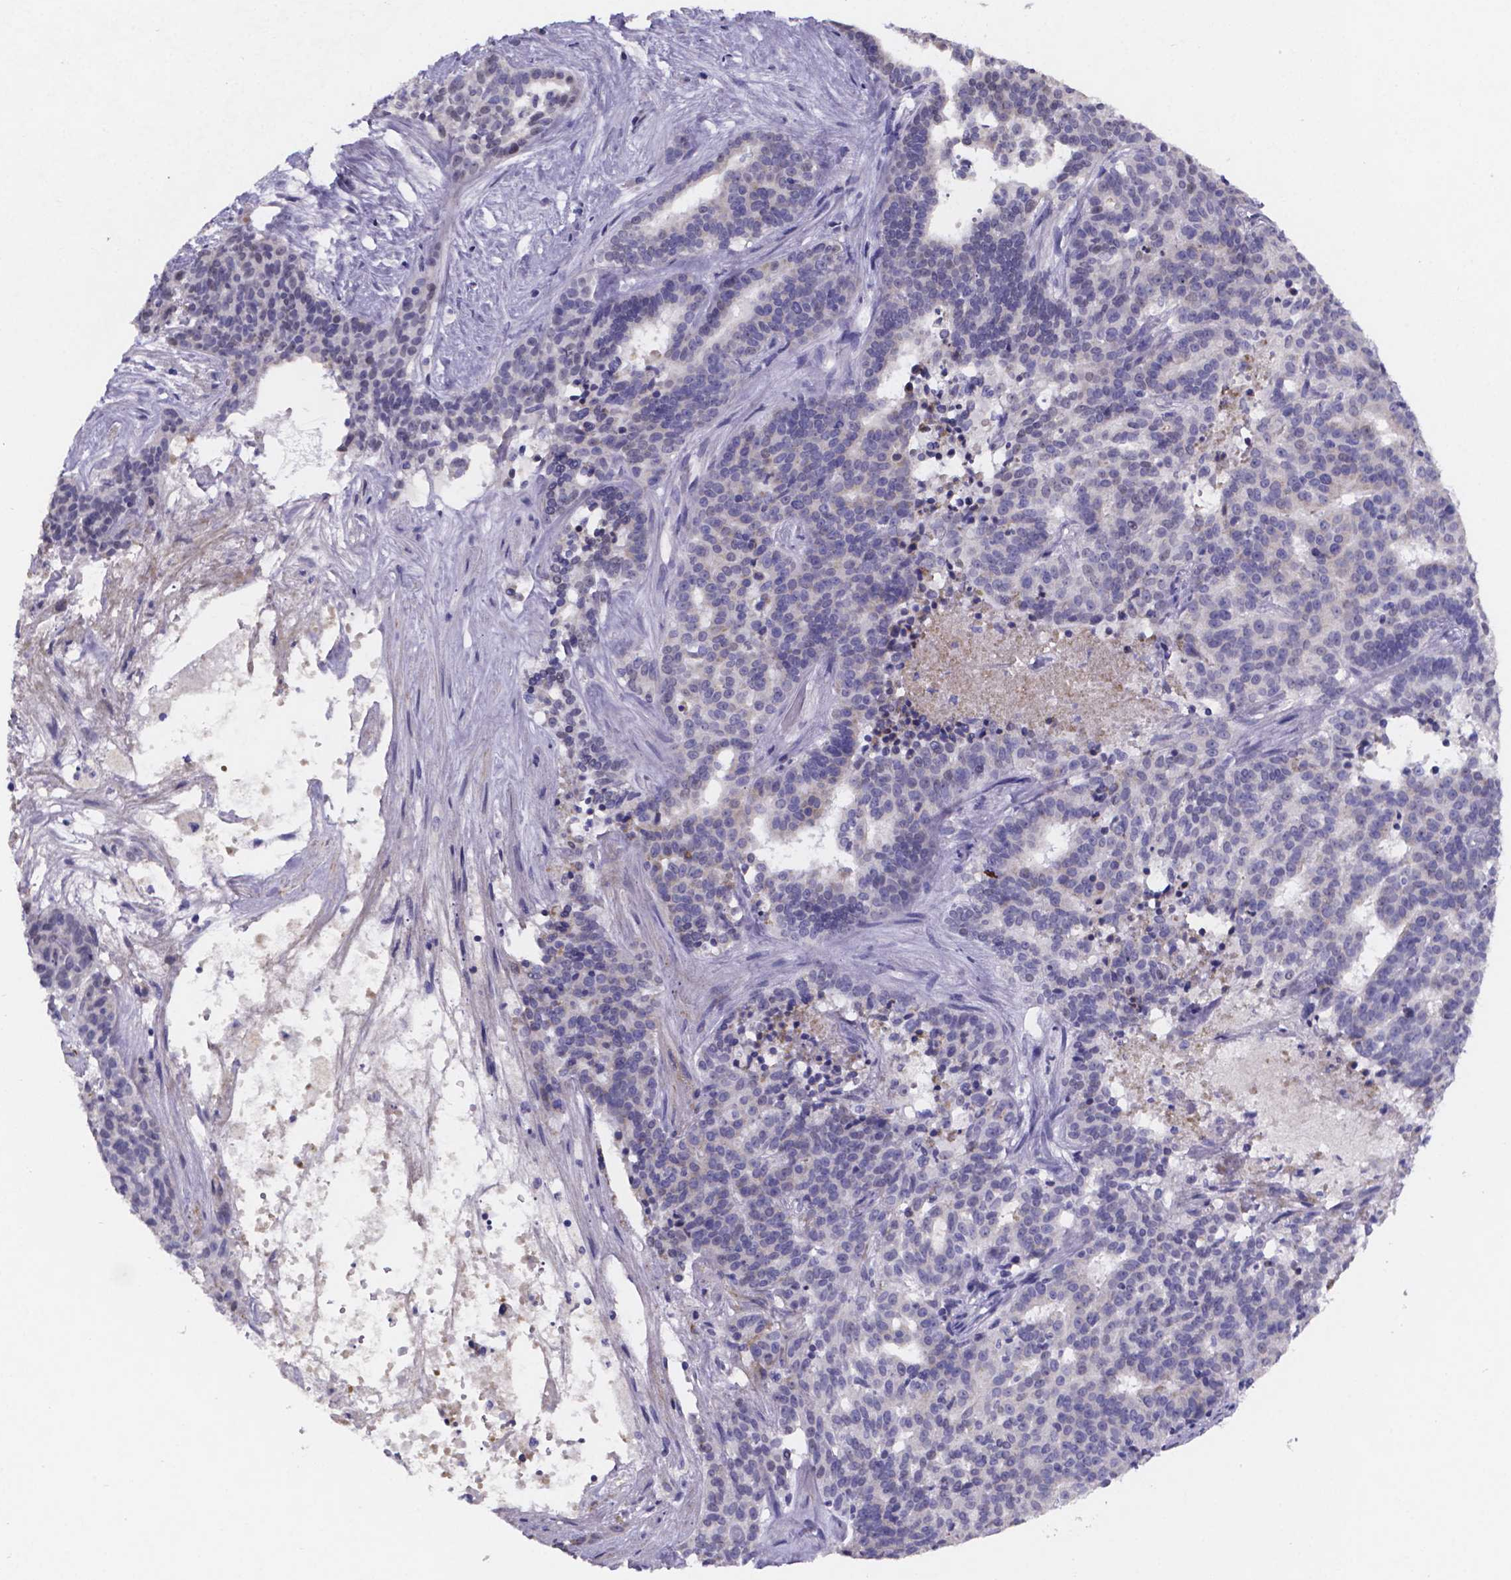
{"staining": {"intensity": "negative", "quantity": "none", "location": "none"}, "tissue": "liver cancer", "cell_type": "Tumor cells", "image_type": "cancer", "snomed": [{"axis": "morphology", "description": "Cholangiocarcinoma"}, {"axis": "topography", "description": "Liver"}], "caption": "High magnification brightfield microscopy of liver cancer (cholangiocarcinoma) stained with DAB (3,3'-diaminobenzidine) (brown) and counterstained with hematoxylin (blue): tumor cells show no significant positivity.", "gene": "PAH", "patient": {"sex": "female", "age": 47}}